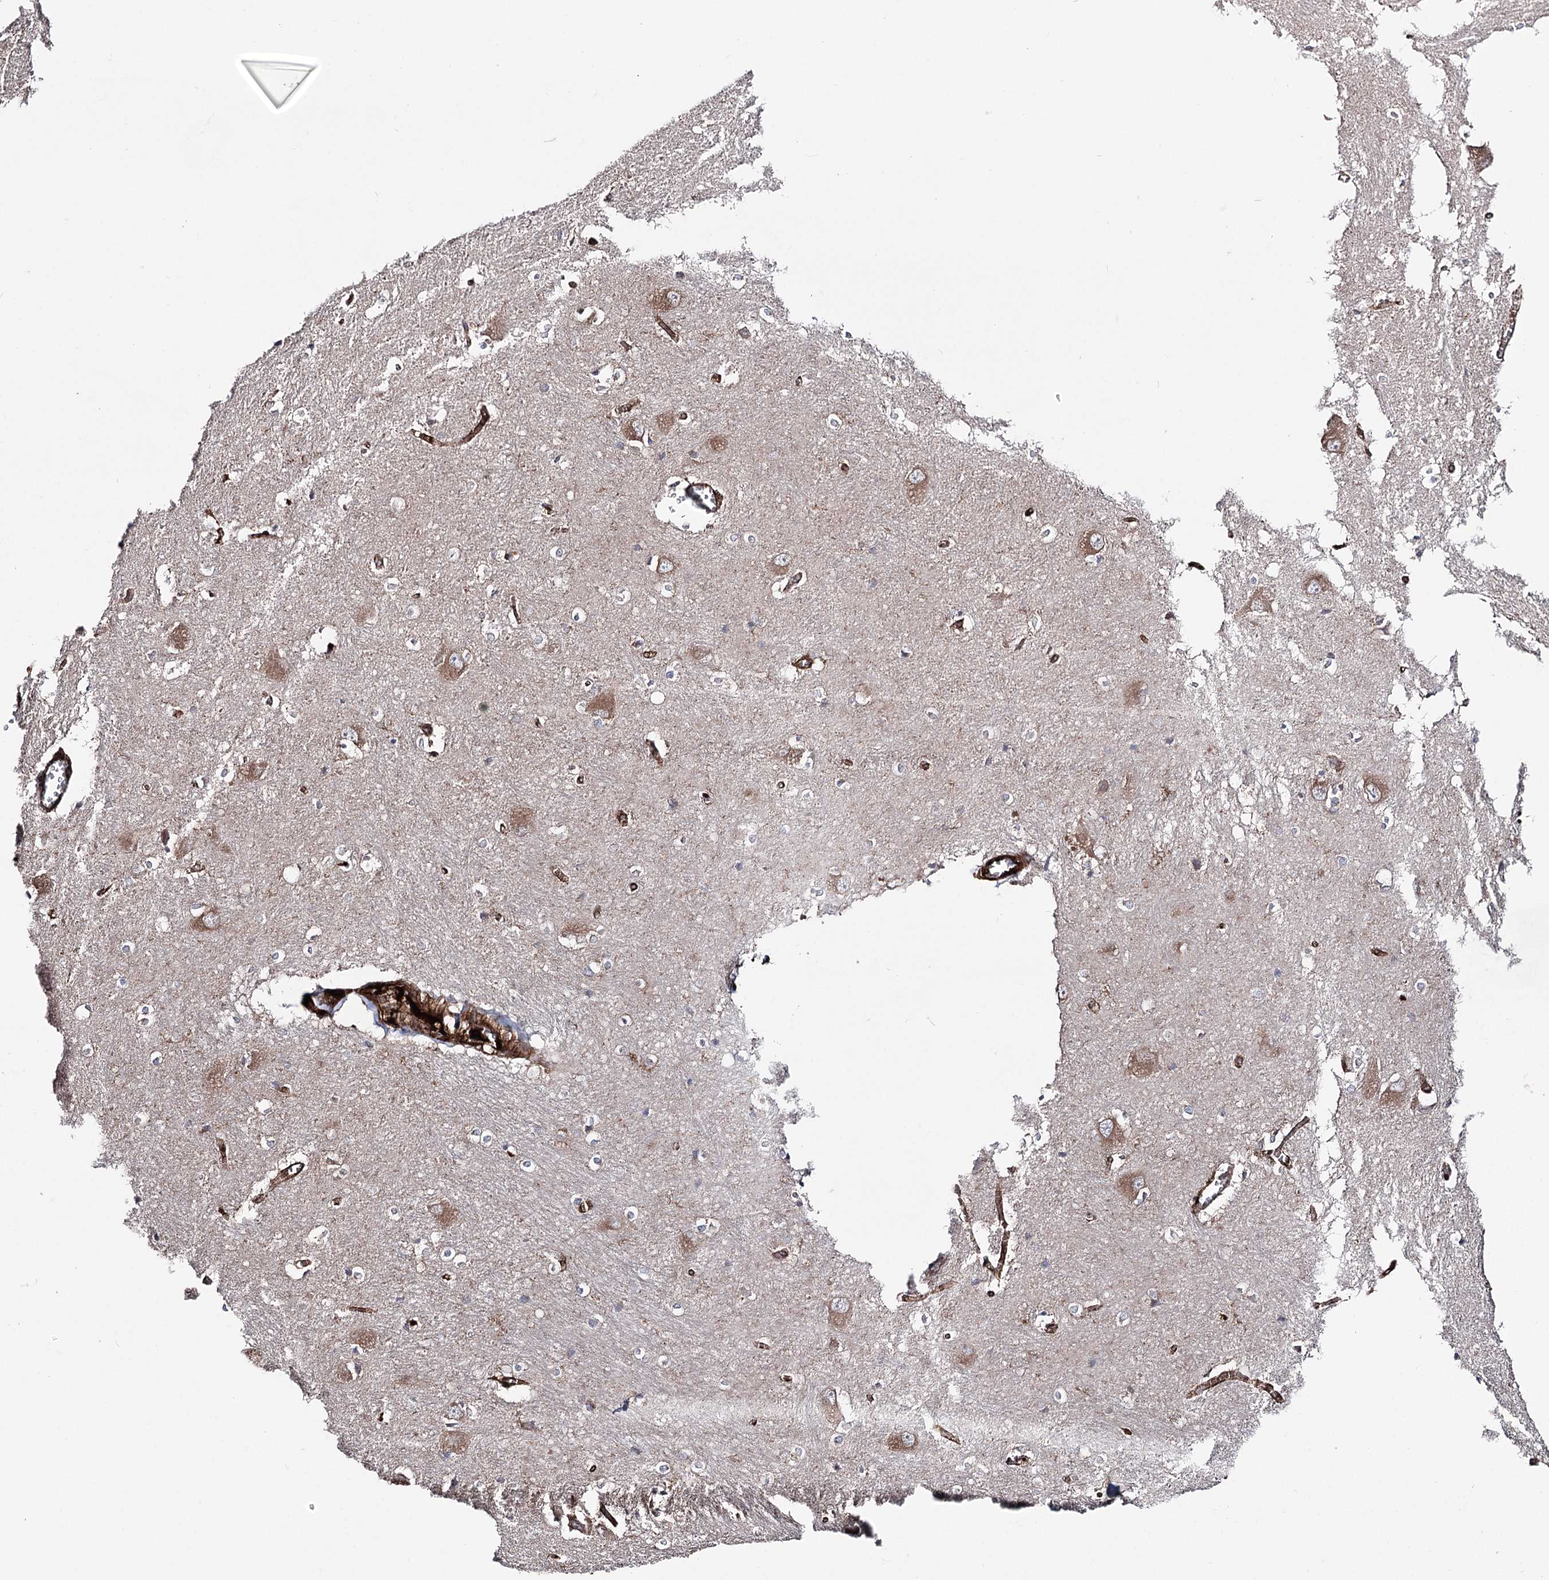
{"staining": {"intensity": "weak", "quantity": "<25%", "location": "cytoplasmic/membranous"}, "tissue": "caudate", "cell_type": "Glial cells", "image_type": "normal", "snomed": [{"axis": "morphology", "description": "Normal tissue, NOS"}, {"axis": "topography", "description": "Lateral ventricle wall"}], "caption": "The immunohistochemistry (IHC) photomicrograph has no significant staining in glial cells of caudate. (DAB IHC visualized using brightfield microscopy, high magnification).", "gene": "MIB1", "patient": {"sex": "male", "age": 37}}